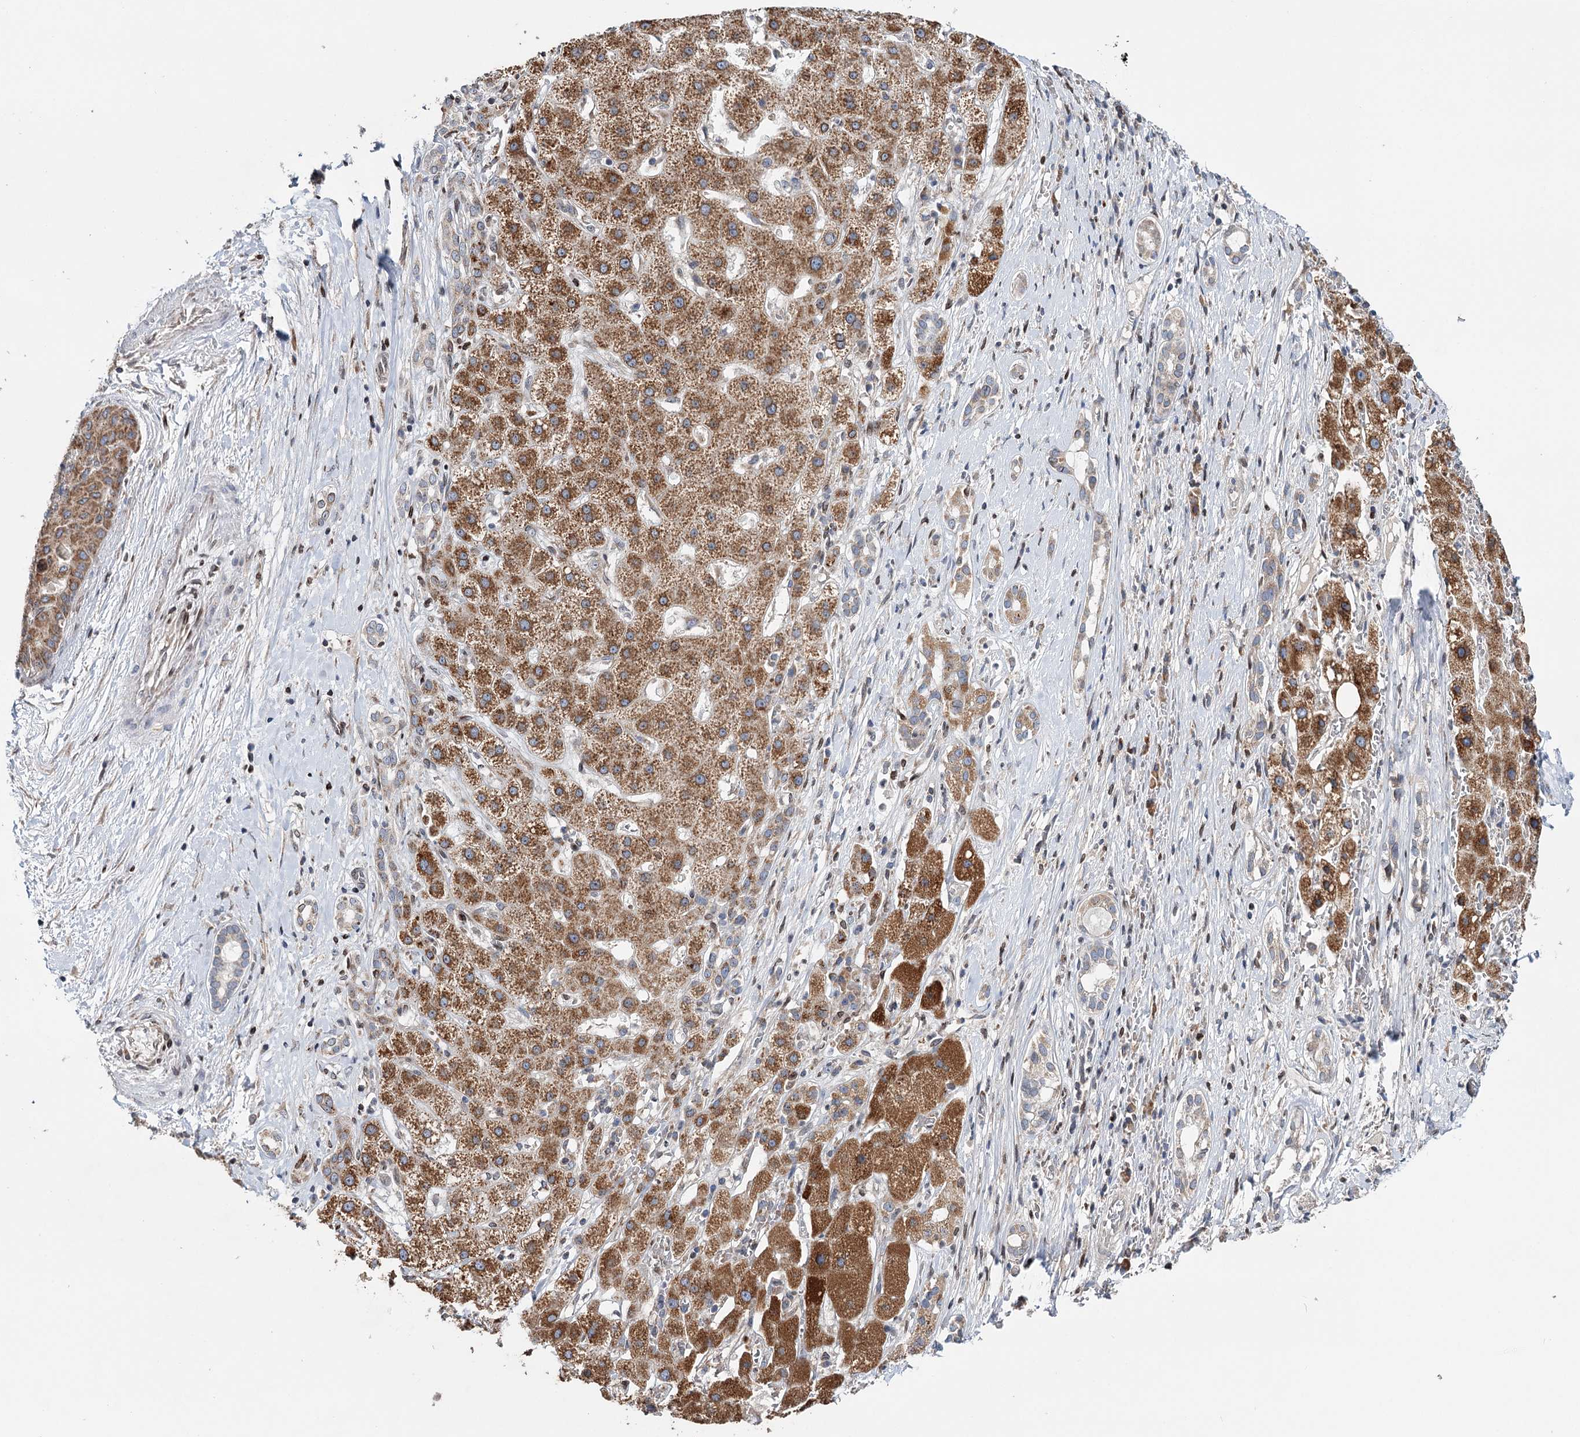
{"staining": {"intensity": "moderate", "quantity": ">75%", "location": "cytoplasmic/membranous"}, "tissue": "liver cancer", "cell_type": "Tumor cells", "image_type": "cancer", "snomed": [{"axis": "morphology", "description": "Carcinoma, Hepatocellular, NOS"}, {"axis": "topography", "description": "Liver"}], "caption": "About >75% of tumor cells in liver hepatocellular carcinoma reveal moderate cytoplasmic/membranous protein staining as visualized by brown immunohistochemical staining.", "gene": "CFAP46", "patient": {"sex": "male", "age": 65}}